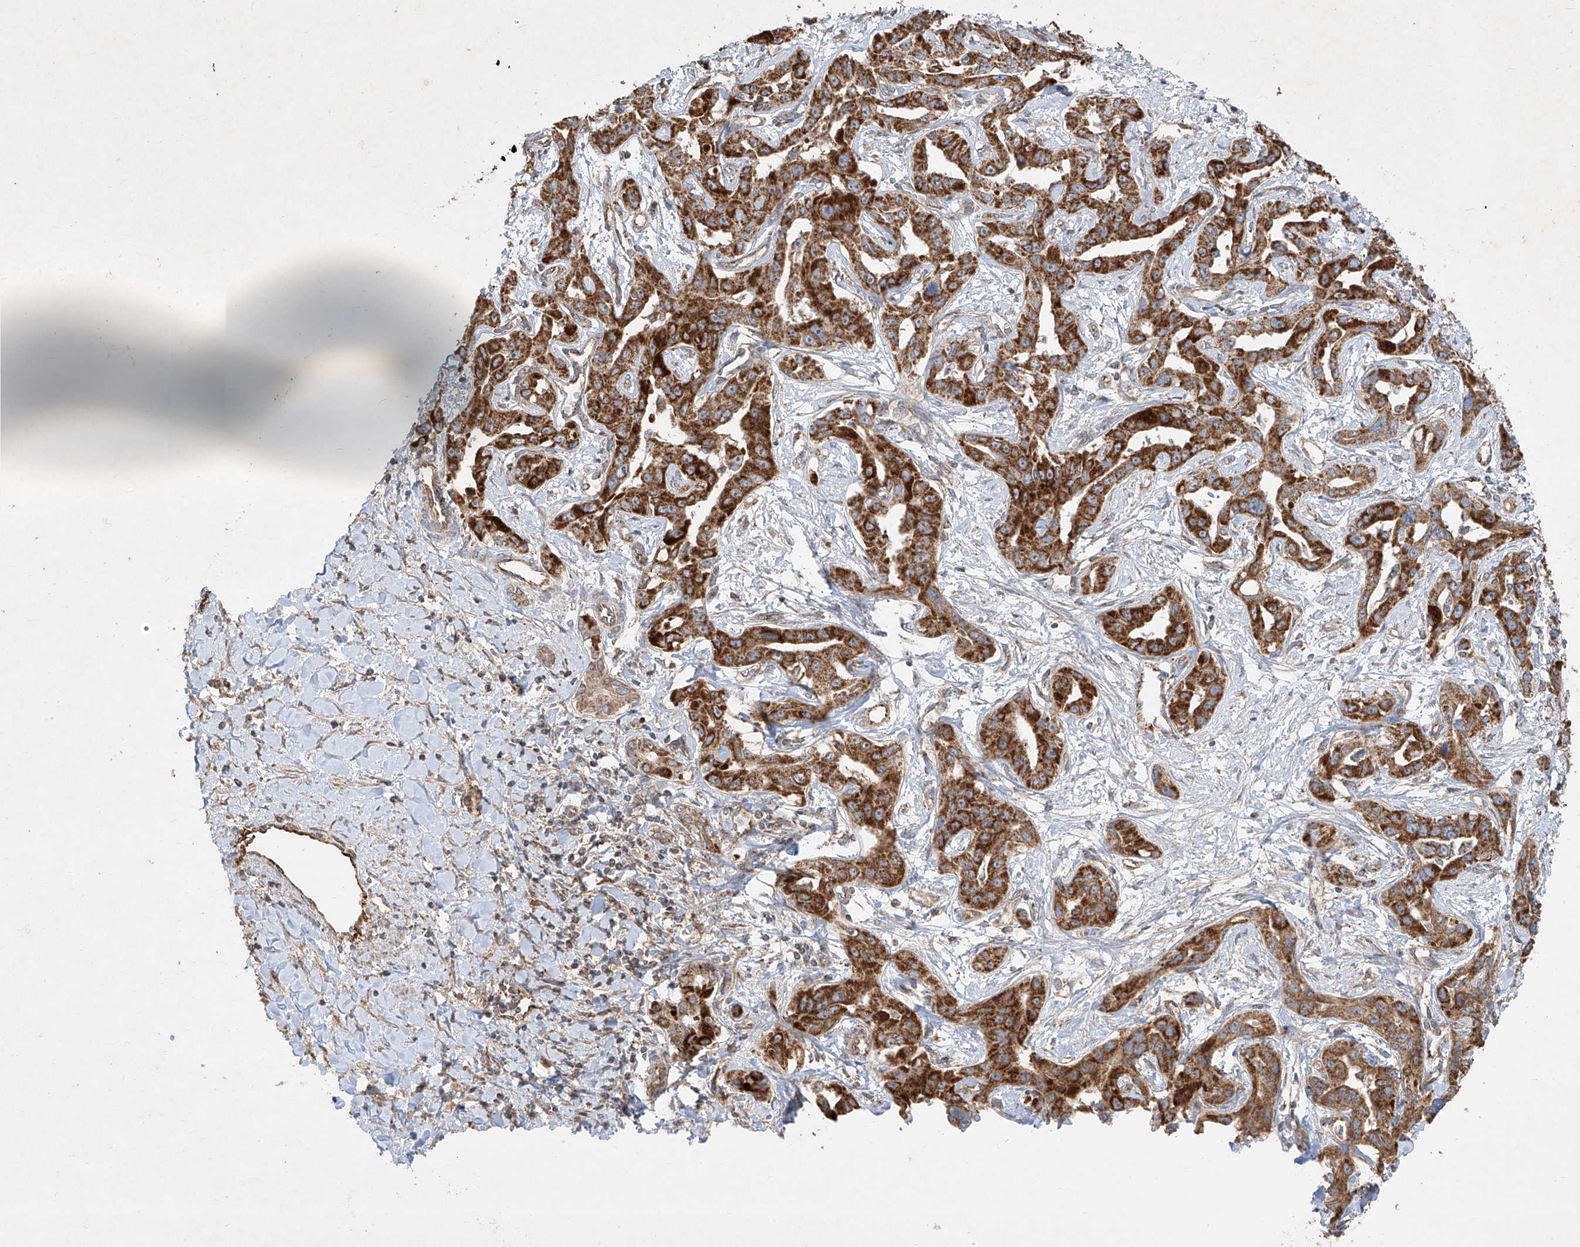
{"staining": {"intensity": "strong", "quantity": ">75%", "location": "cytoplasmic/membranous"}, "tissue": "liver cancer", "cell_type": "Tumor cells", "image_type": "cancer", "snomed": [{"axis": "morphology", "description": "Cholangiocarcinoma"}, {"axis": "topography", "description": "Liver"}], "caption": "Protein staining of liver cholangiocarcinoma tissue reveals strong cytoplasmic/membranous positivity in about >75% of tumor cells.", "gene": "UQCC1", "patient": {"sex": "male", "age": 59}}